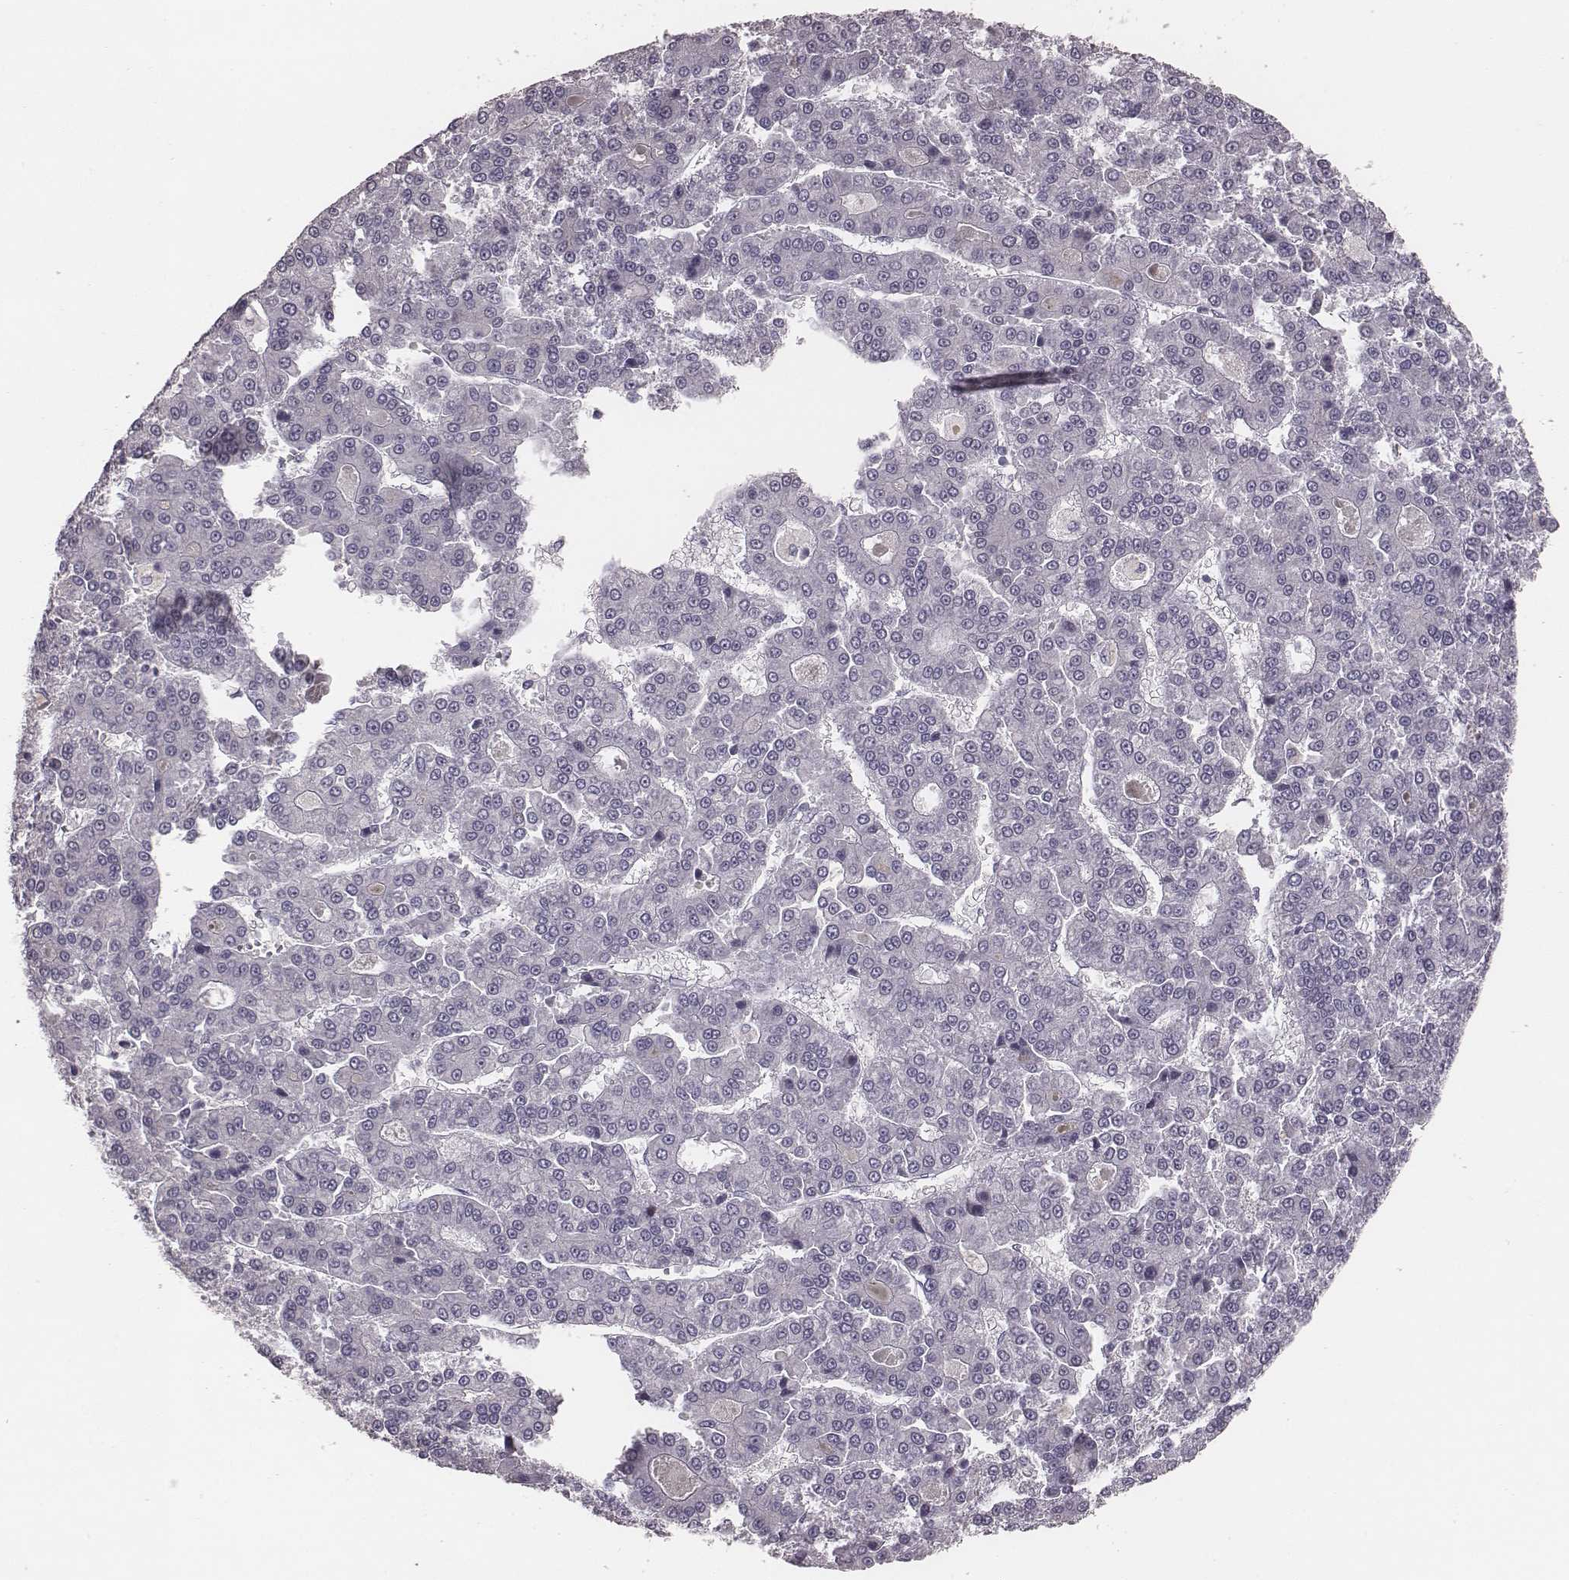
{"staining": {"intensity": "negative", "quantity": "none", "location": "none"}, "tissue": "liver cancer", "cell_type": "Tumor cells", "image_type": "cancer", "snomed": [{"axis": "morphology", "description": "Carcinoma, Hepatocellular, NOS"}, {"axis": "topography", "description": "Liver"}], "caption": "Tumor cells are negative for brown protein staining in liver hepatocellular carcinoma.", "gene": "CSHL1", "patient": {"sex": "male", "age": 70}}